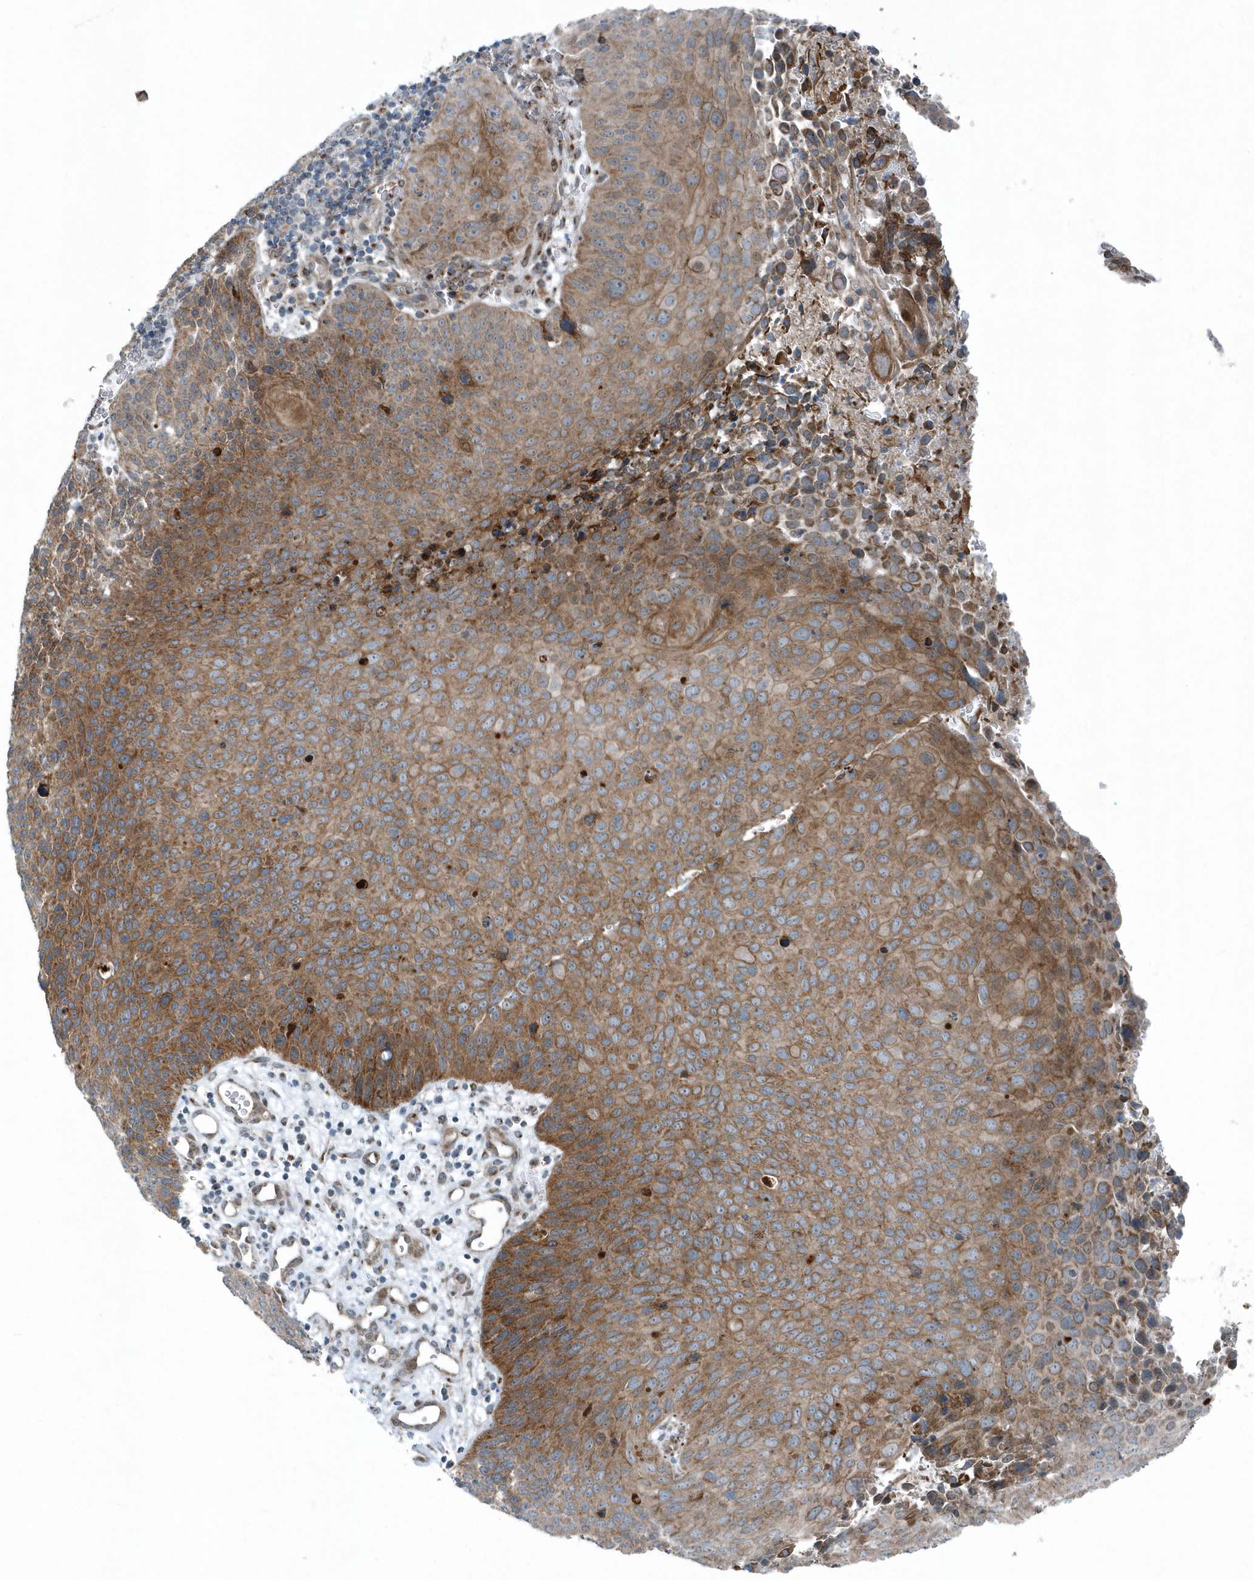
{"staining": {"intensity": "moderate", "quantity": ">75%", "location": "cytoplasmic/membranous"}, "tissue": "cervical cancer", "cell_type": "Tumor cells", "image_type": "cancer", "snomed": [{"axis": "morphology", "description": "Squamous cell carcinoma, NOS"}, {"axis": "topography", "description": "Cervix"}], "caption": "Approximately >75% of tumor cells in cervical squamous cell carcinoma reveal moderate cytoplasmic/membranous protein positivity as visualized by brown immunohistochemical staining.", "gene": "GCC2", "patient": {"sex": "female", "age": 55}}